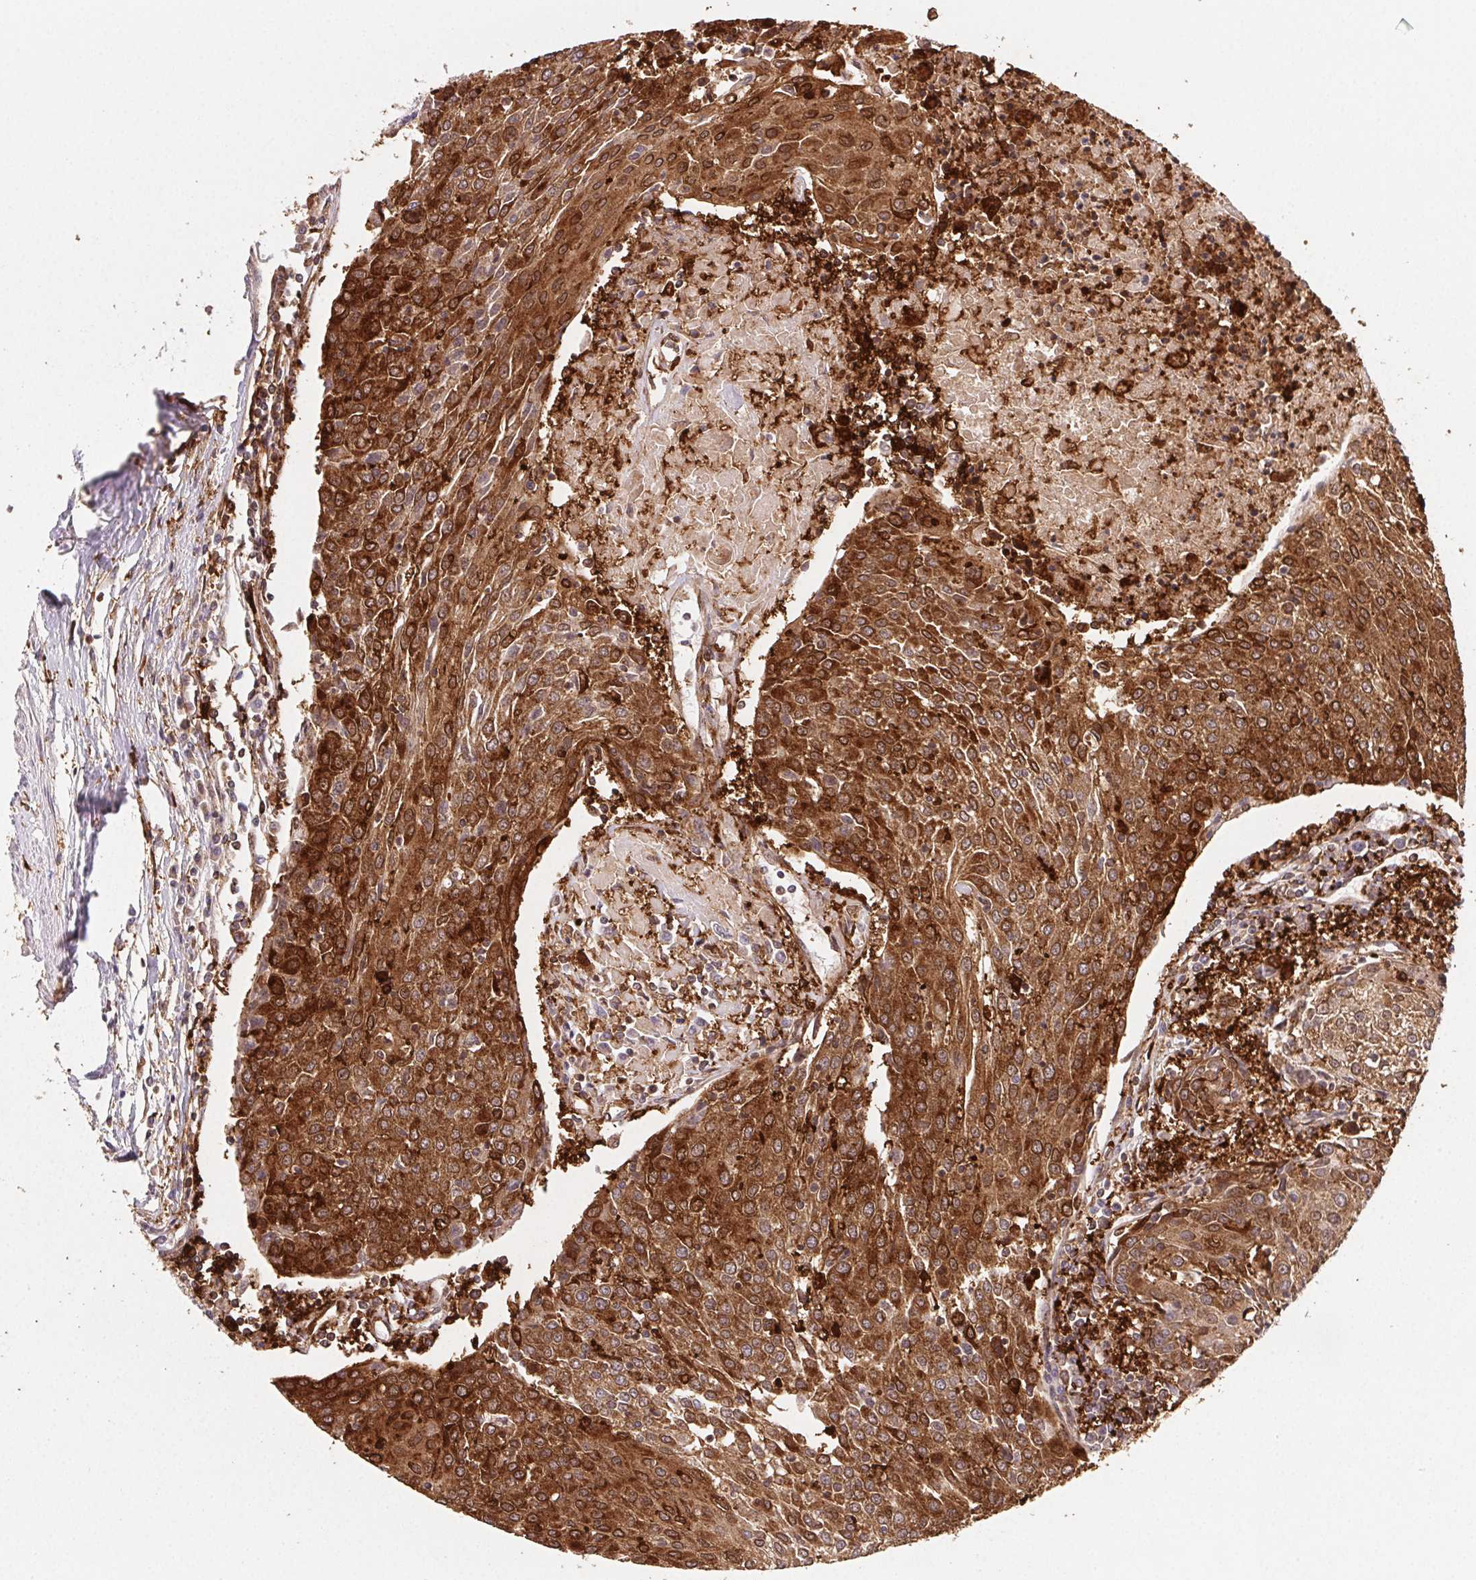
{"staining": {"intensity": "strong", "quantity": ">75%", "location": "cytoplasmic/membranous"}, "tissue": "urothelial cancer", "cell_type": "Tumor cells", "image_type": "cancer", "snomed": [{"axis": "morphology", "description": "Urothelial carcinoma, High grade"}, {"axis": "topography", "description": "Urinary bladder"}], "caption": "Brown immunohistochemical staining in human urothelial carcinoma (high-grade) shows strong cytoplasmic/membranous staining in about >75% of tumor cells. (IHC, brightfield microscopy, high magnification).", "gene": "GBP1", "patient": {"sex": "female", "age": 85}}